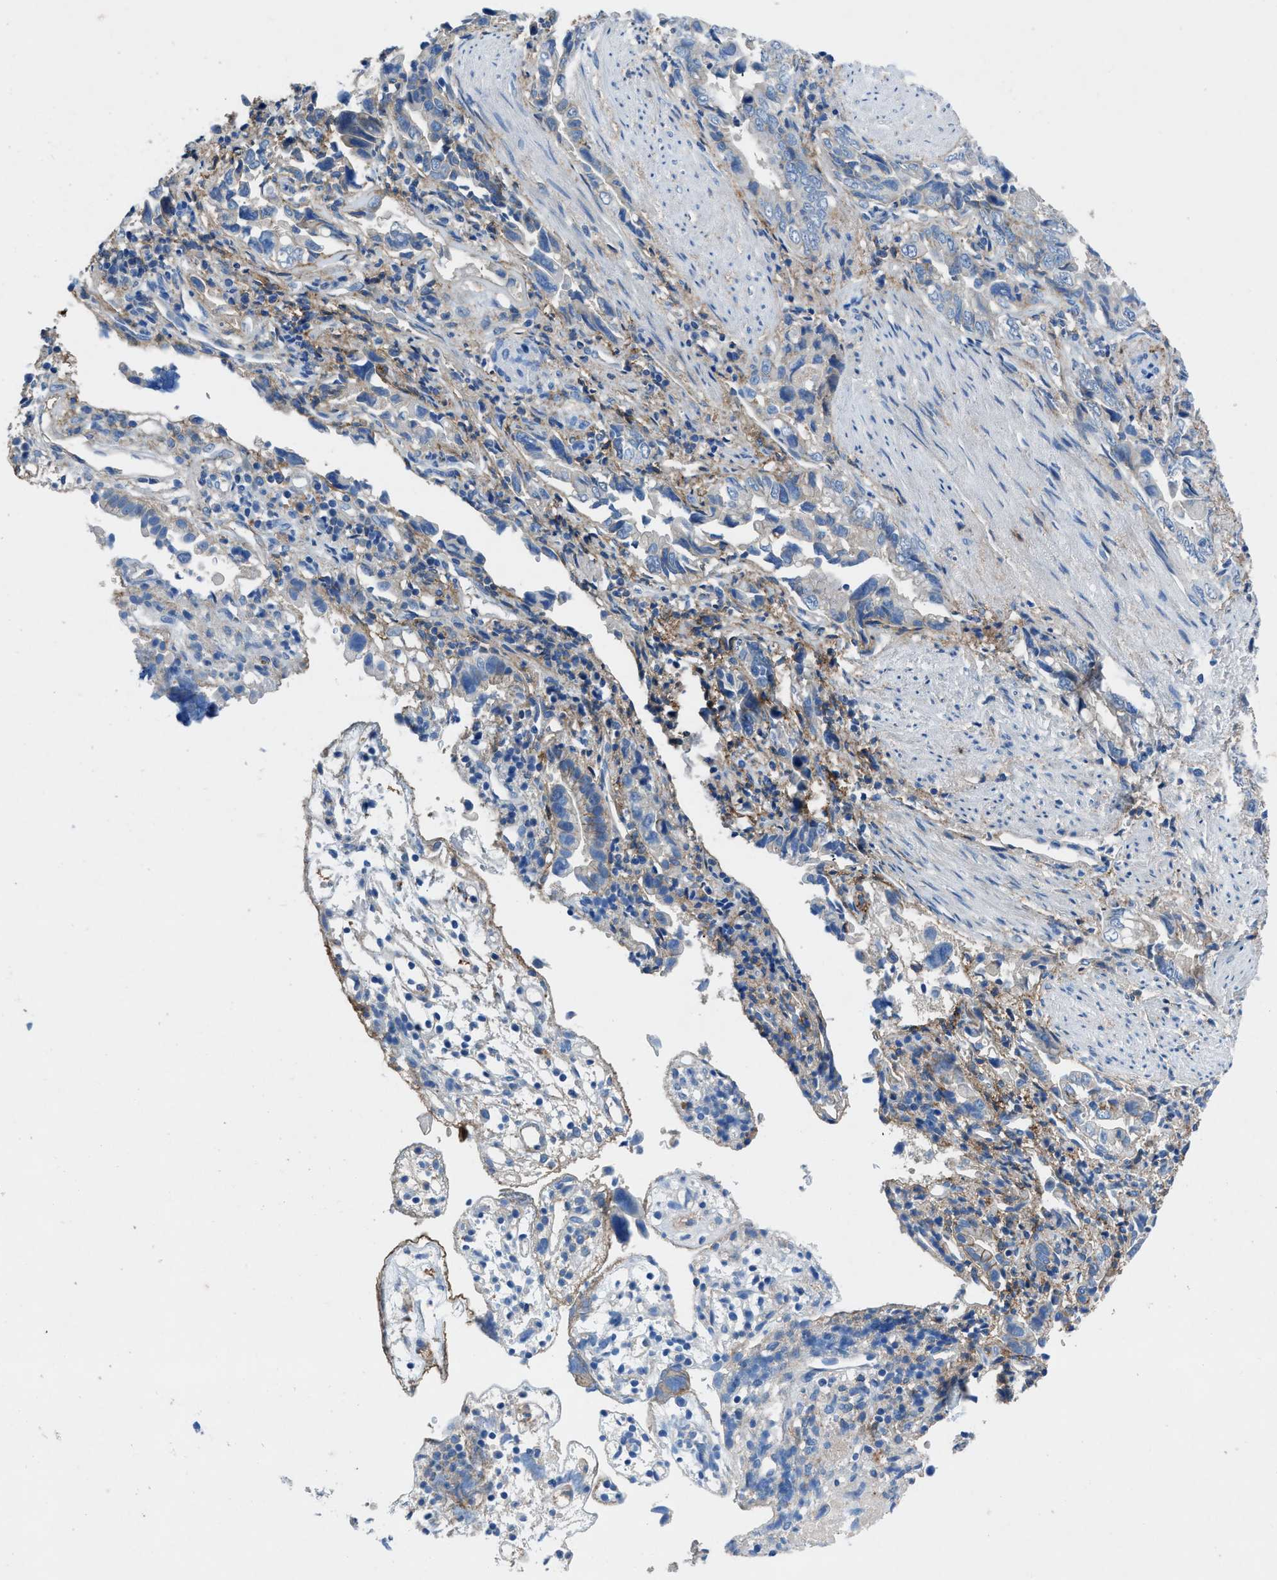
{"staining": {"intensity": "negative", "quantity": "none", "location": "none"}, "tissue": "liver cancer", "cell_type": "Tumor cells", "image_type": "cancer", "snomed": [{"axis": "morphology", "description": "Cholangiocarcinoma"}, {"axis": "topography", "description": "Liver"}], "caption": "High power microscopy image of an IHC micrograph of cholangiocarcinoma (liver), revealing no significant positivity in tumor cells.", "gene": "PTGFRN", "patient": {"sex": "female", "age": 79}}